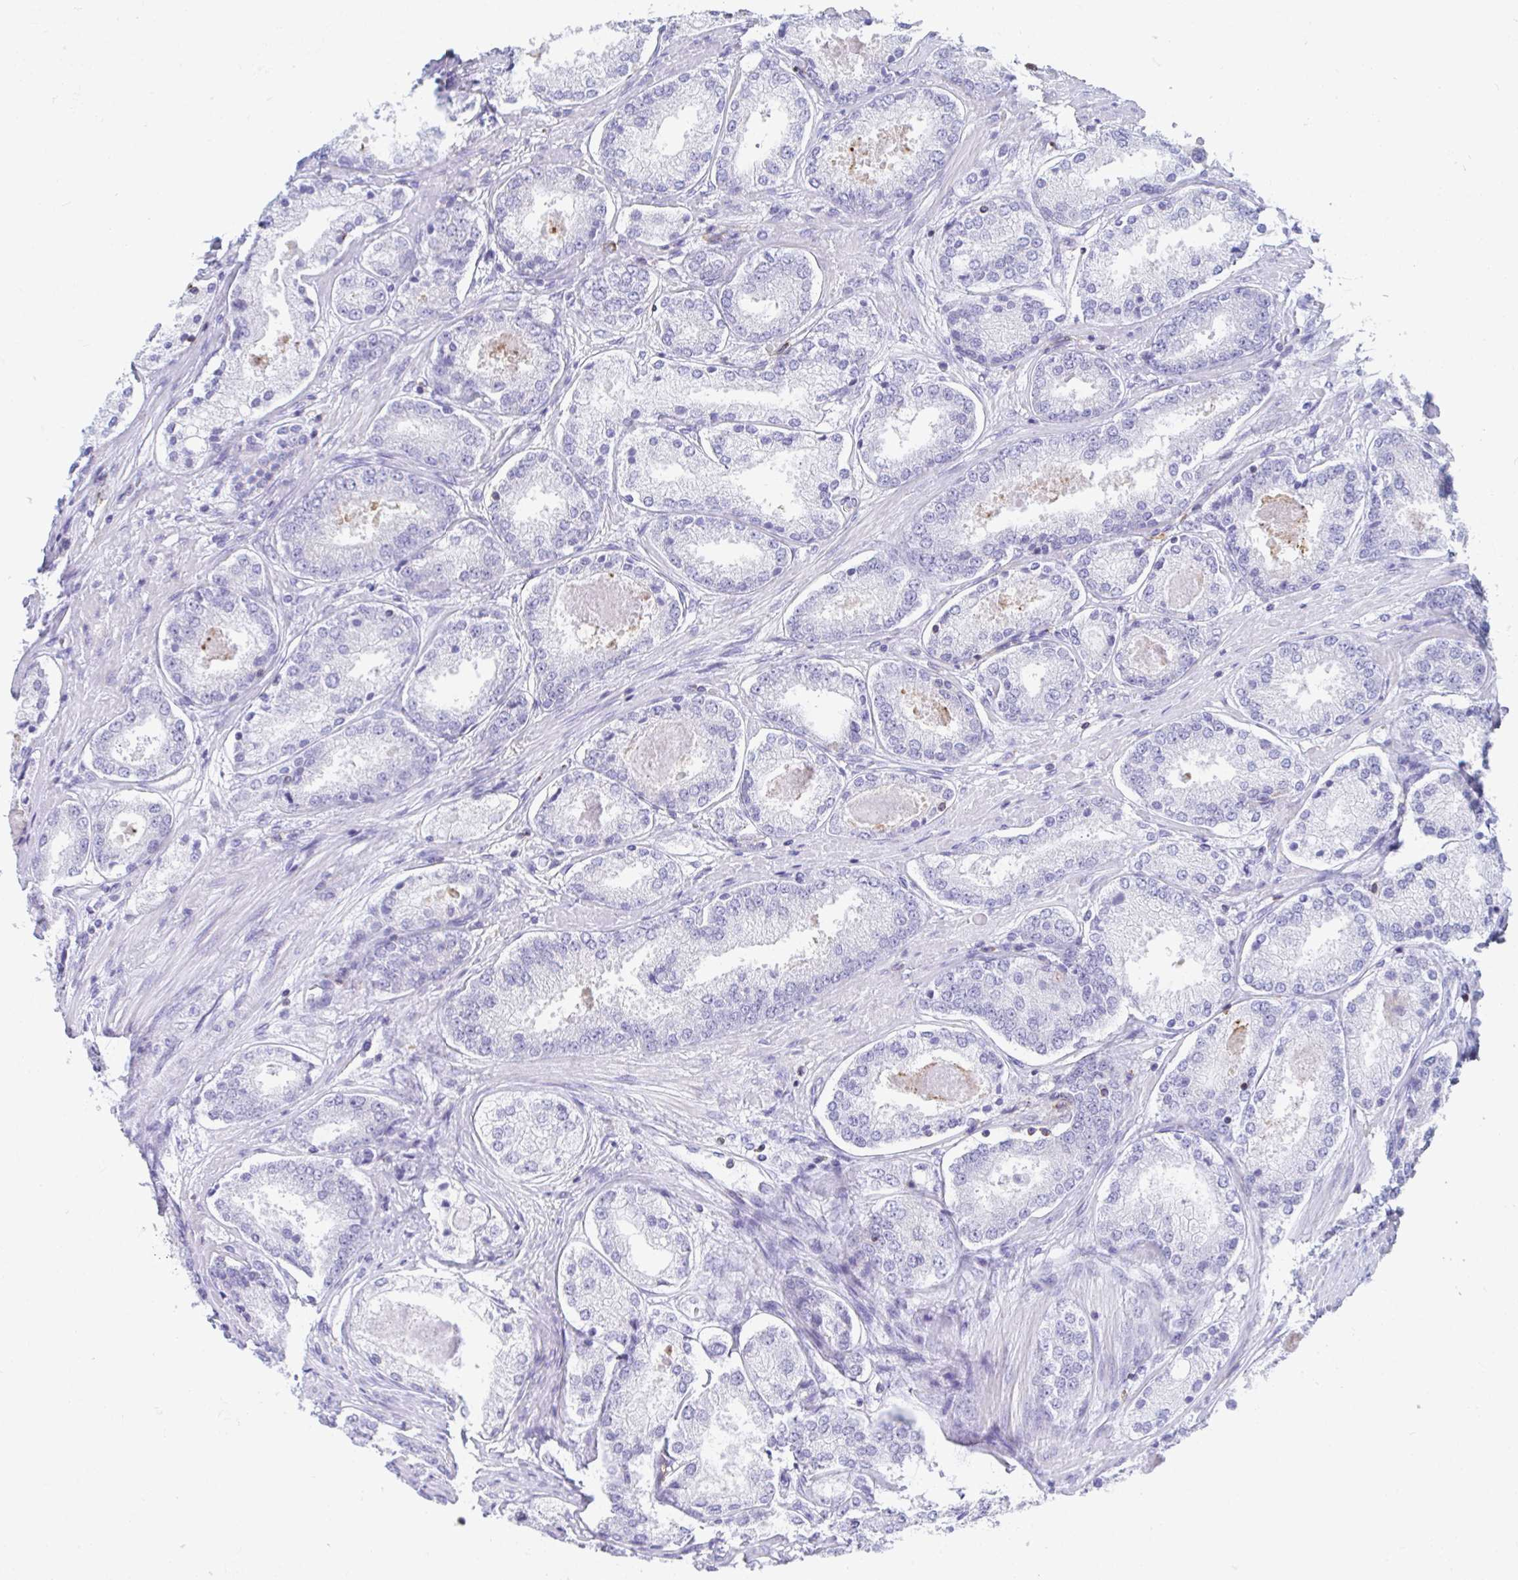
{"staining": {"intensity": "negative", "quantity": "none", "location": "none"}, "tissue": "prostate cancer", "cell_type": "Tumor cells", "image_type": "cancer", "snomed": [{"axis": "morphology", "description": "Adenocarcinoma, Low grade"}, {"axis": "topography", "description": "Prostate"}], "caption": "Human prostate cancer (low-grade adenocarcinoma) stained for a protein using IHC demonstrates no staining in tumor cells.", "gene": "FRMD3", "patient": {"sex": "male", "age": 68}}